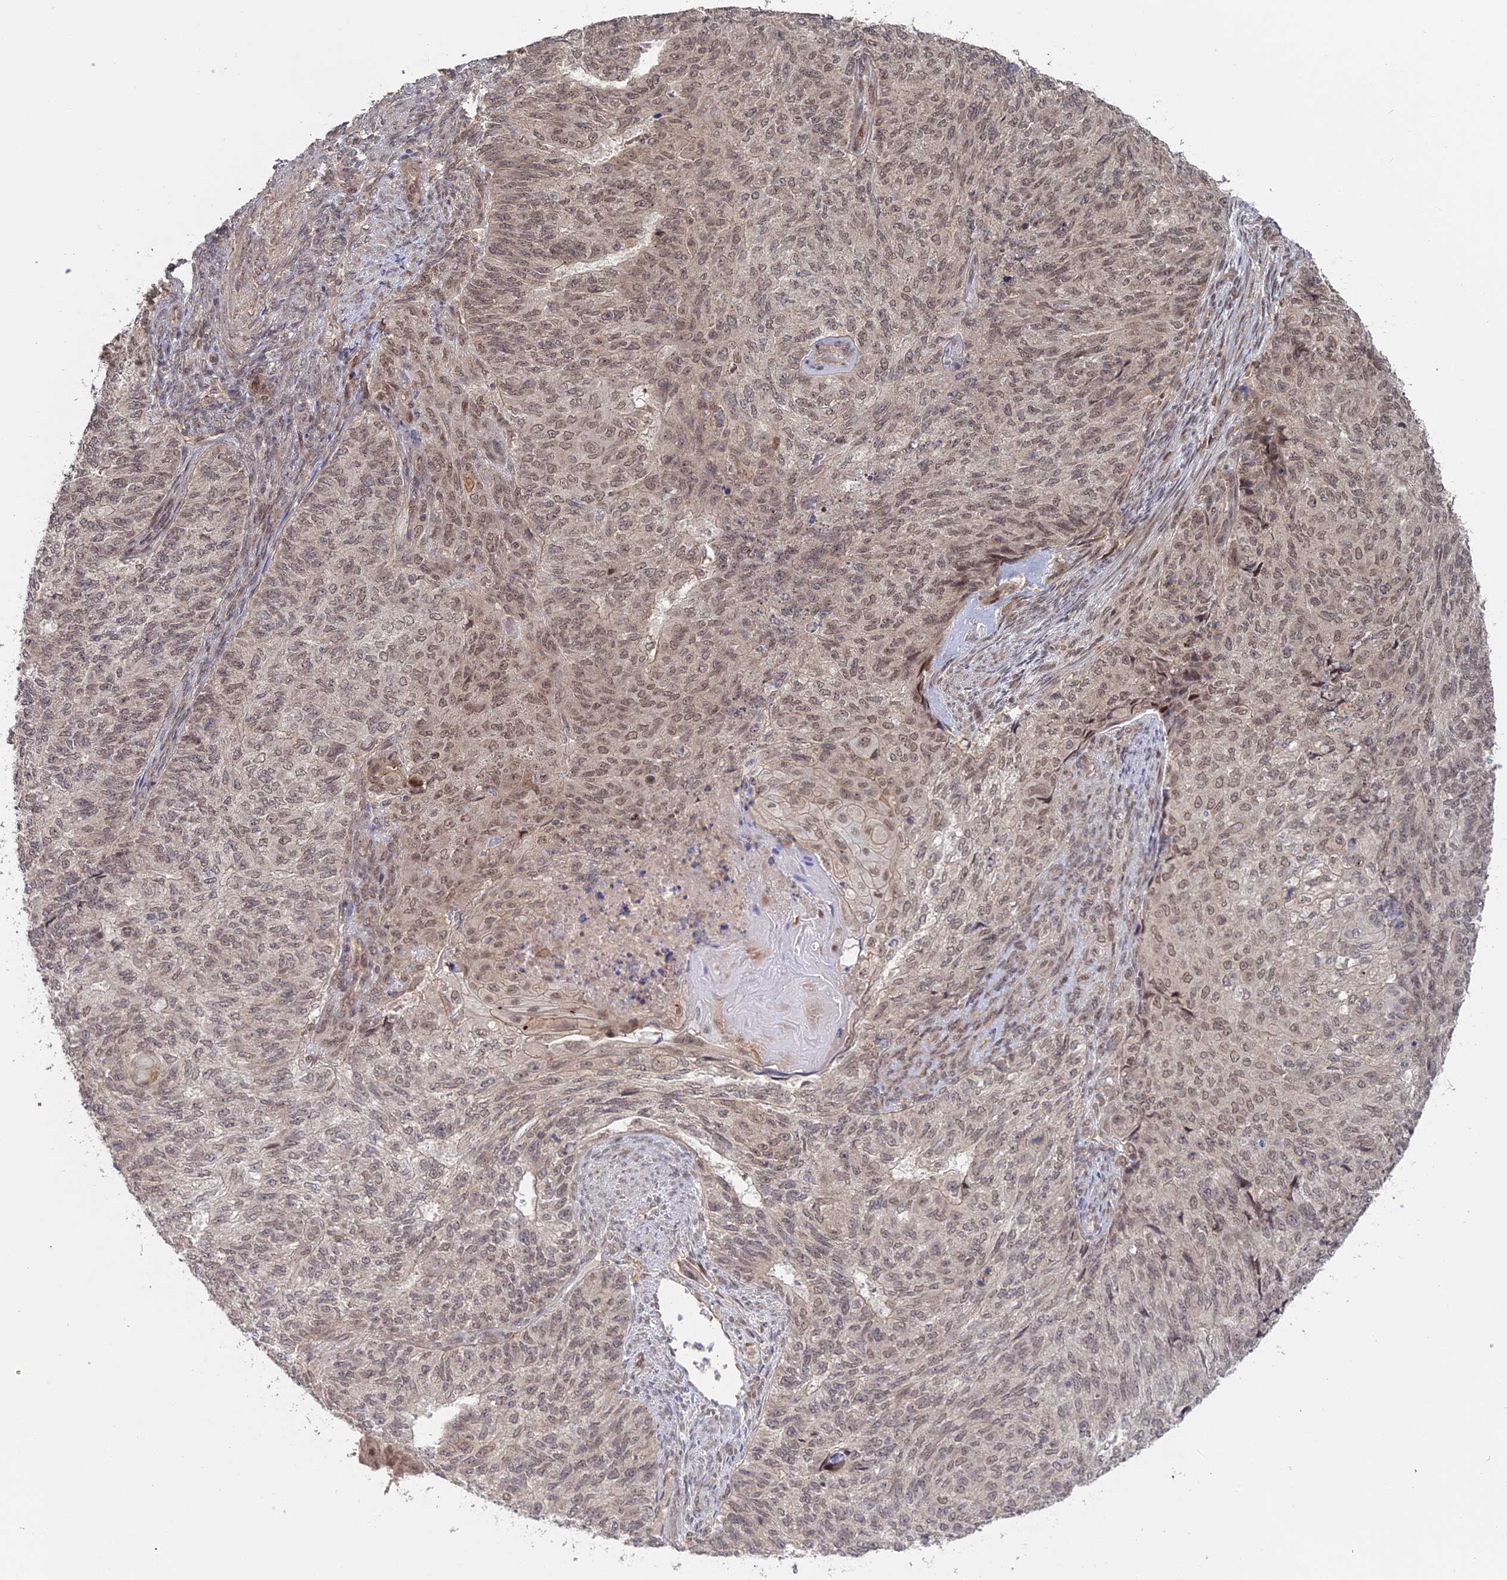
{"staining": {"intensity": "weak", "quantity": ">75%", "location": "nuclear"}, "tissue": "endometrial cancer", "cell_type": "Tumor cells", "image_type": "cancer", "snomed": [{"axis": "morphology", "description": "Adenocarcinoma, NOS"}, {"axis": "topography", "description": "Endometrium"}], "caption": "This image reveals IHC staining of human endometrial cancer, with low weak nuclear expression in approximately >75% of tumor cells.", "gene": "PKIG", "patient": {"sex": "female", "age": 32}}